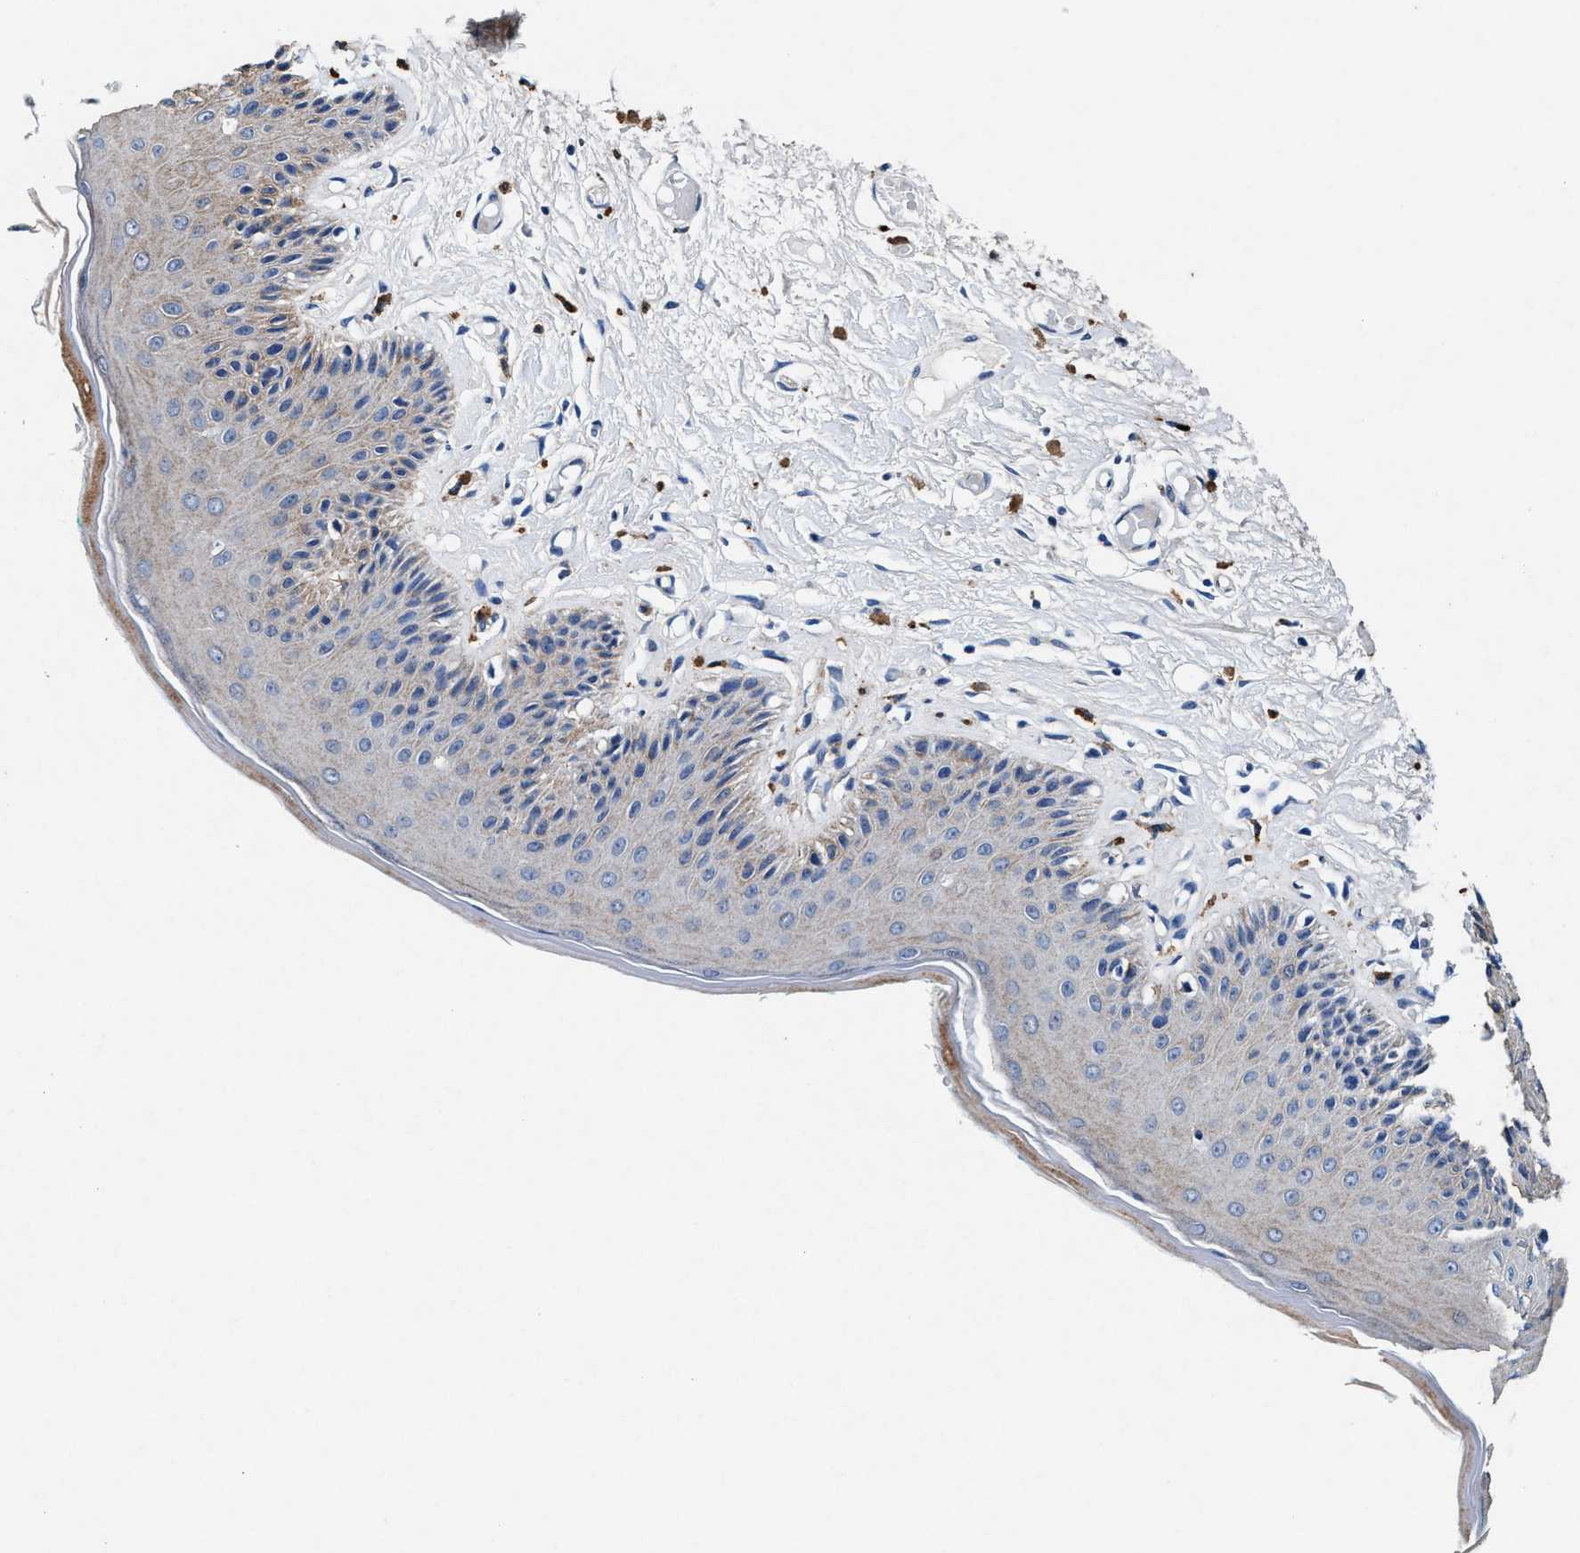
{"staining": {"intensity": "weak", "quantity": "<25%", "location": "cytoplasmic/membranous"}, "tissue": "skin", "cell_type": "Epidermal cells", "image_type": "normal", "snomed": [{"axis": "morphology", "description": "Normal tissue, NOS"}, {"axis": "topography", "description": "Vulva"}], "caption": "IHC histopathology image of unremarkable skin stained for a protein (brown), which demonstrates no positivity in epidermal cells.", "gene": "SLC8A1", "patient": {"sex": "female", "age": 73}}